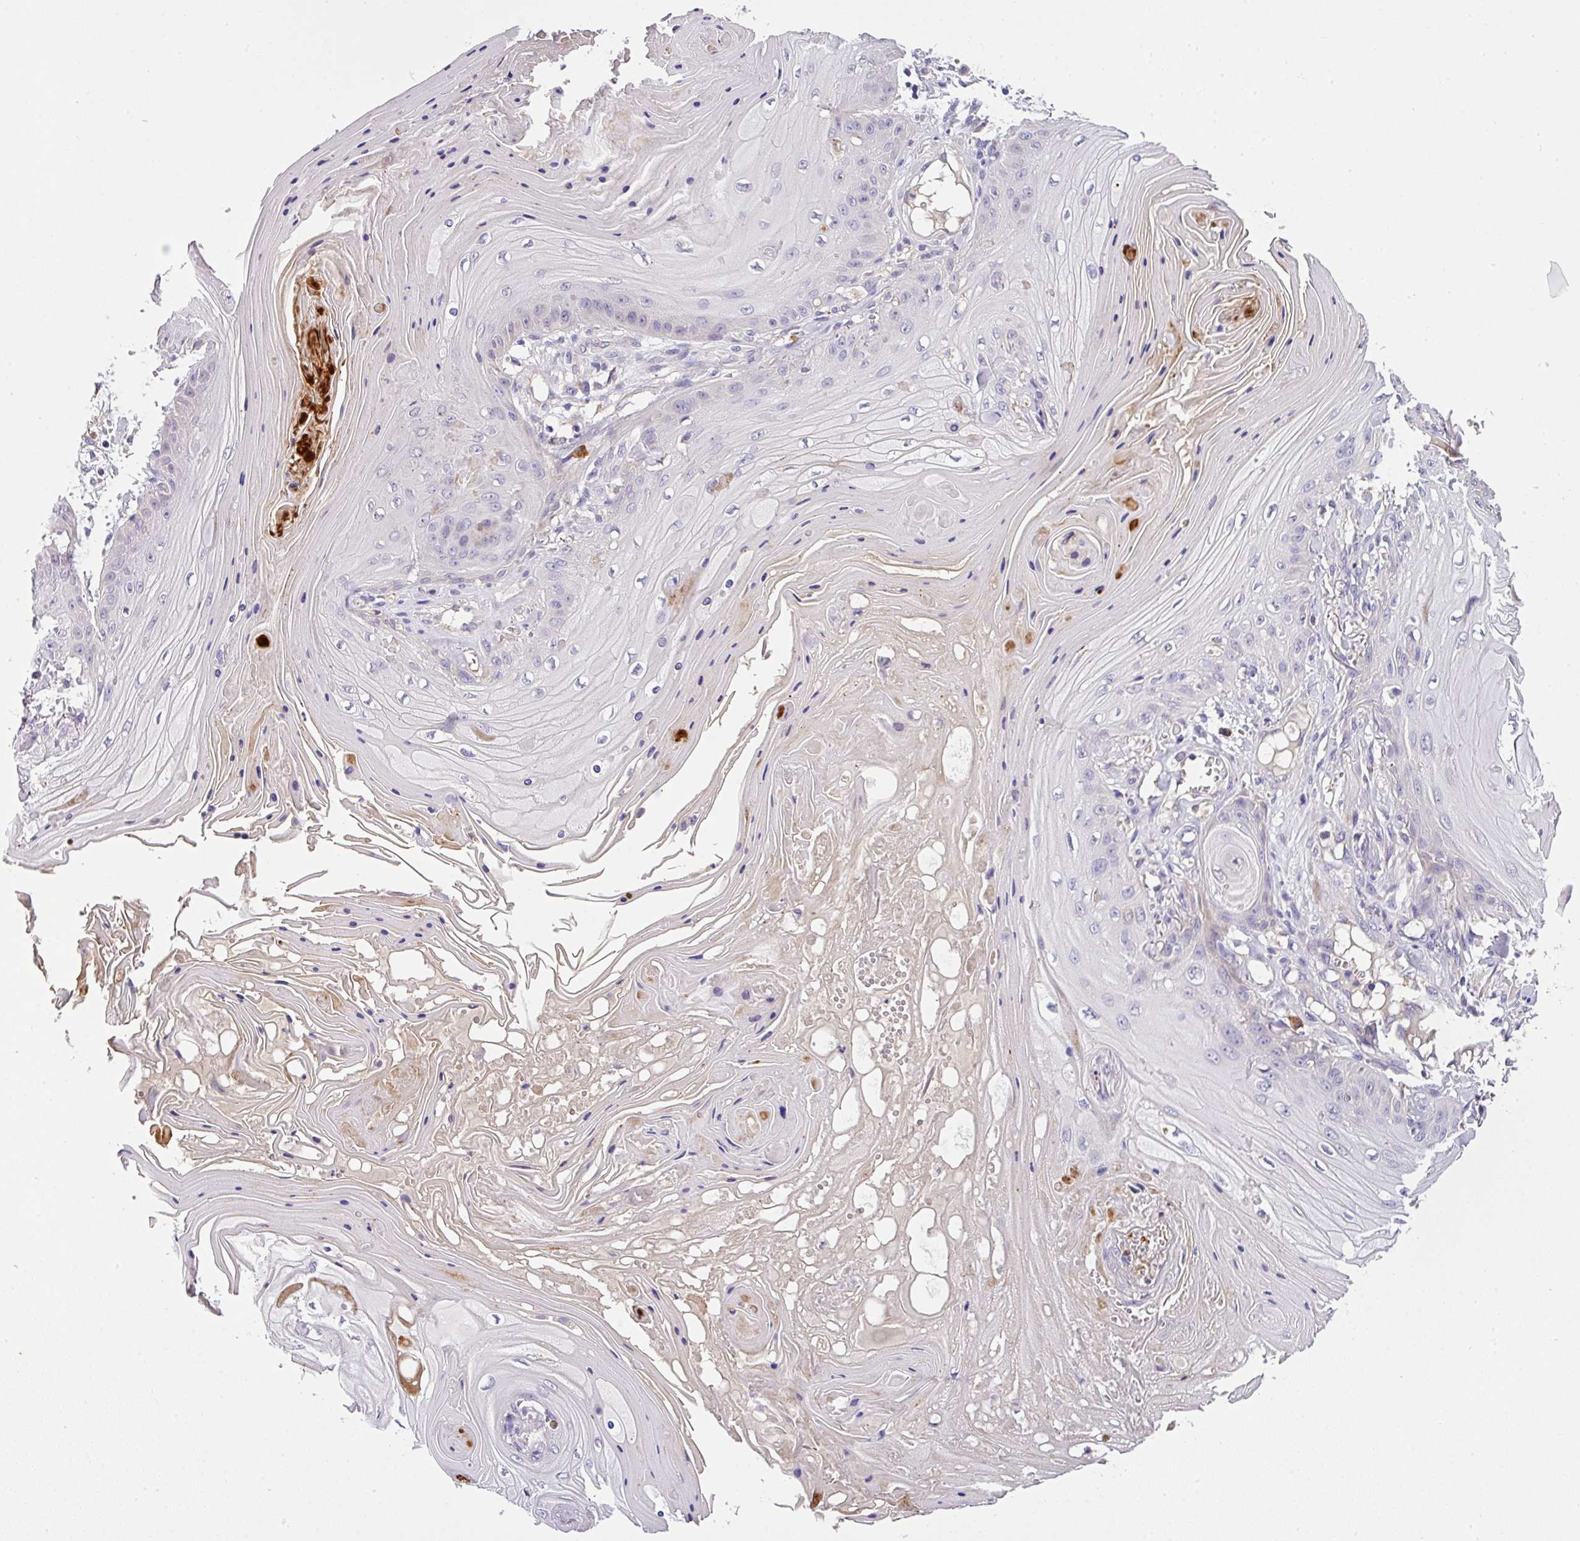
{"staining": {"intensity": "negative", "quantity": "none", "location": "none"}, "tissue": "skin cancer", "cell_type": "Tumor cells", "image_type": "cancer", "snomed": [{"axis": "morphology", "description": "Squamous cell carcinoma, NOS"}, {"axis": "topography", "description": "Skin"}], "caption": "IHC micrograph of neoplastic tissue: human skin cancer (squamous cell carcinoma) stained with DAB (3,3'-diaminobenzidine) reveals no significant protein staining in tumor cells.", "gene": "ANXA2R", "patient": {"sex": "male", "age": 74}}